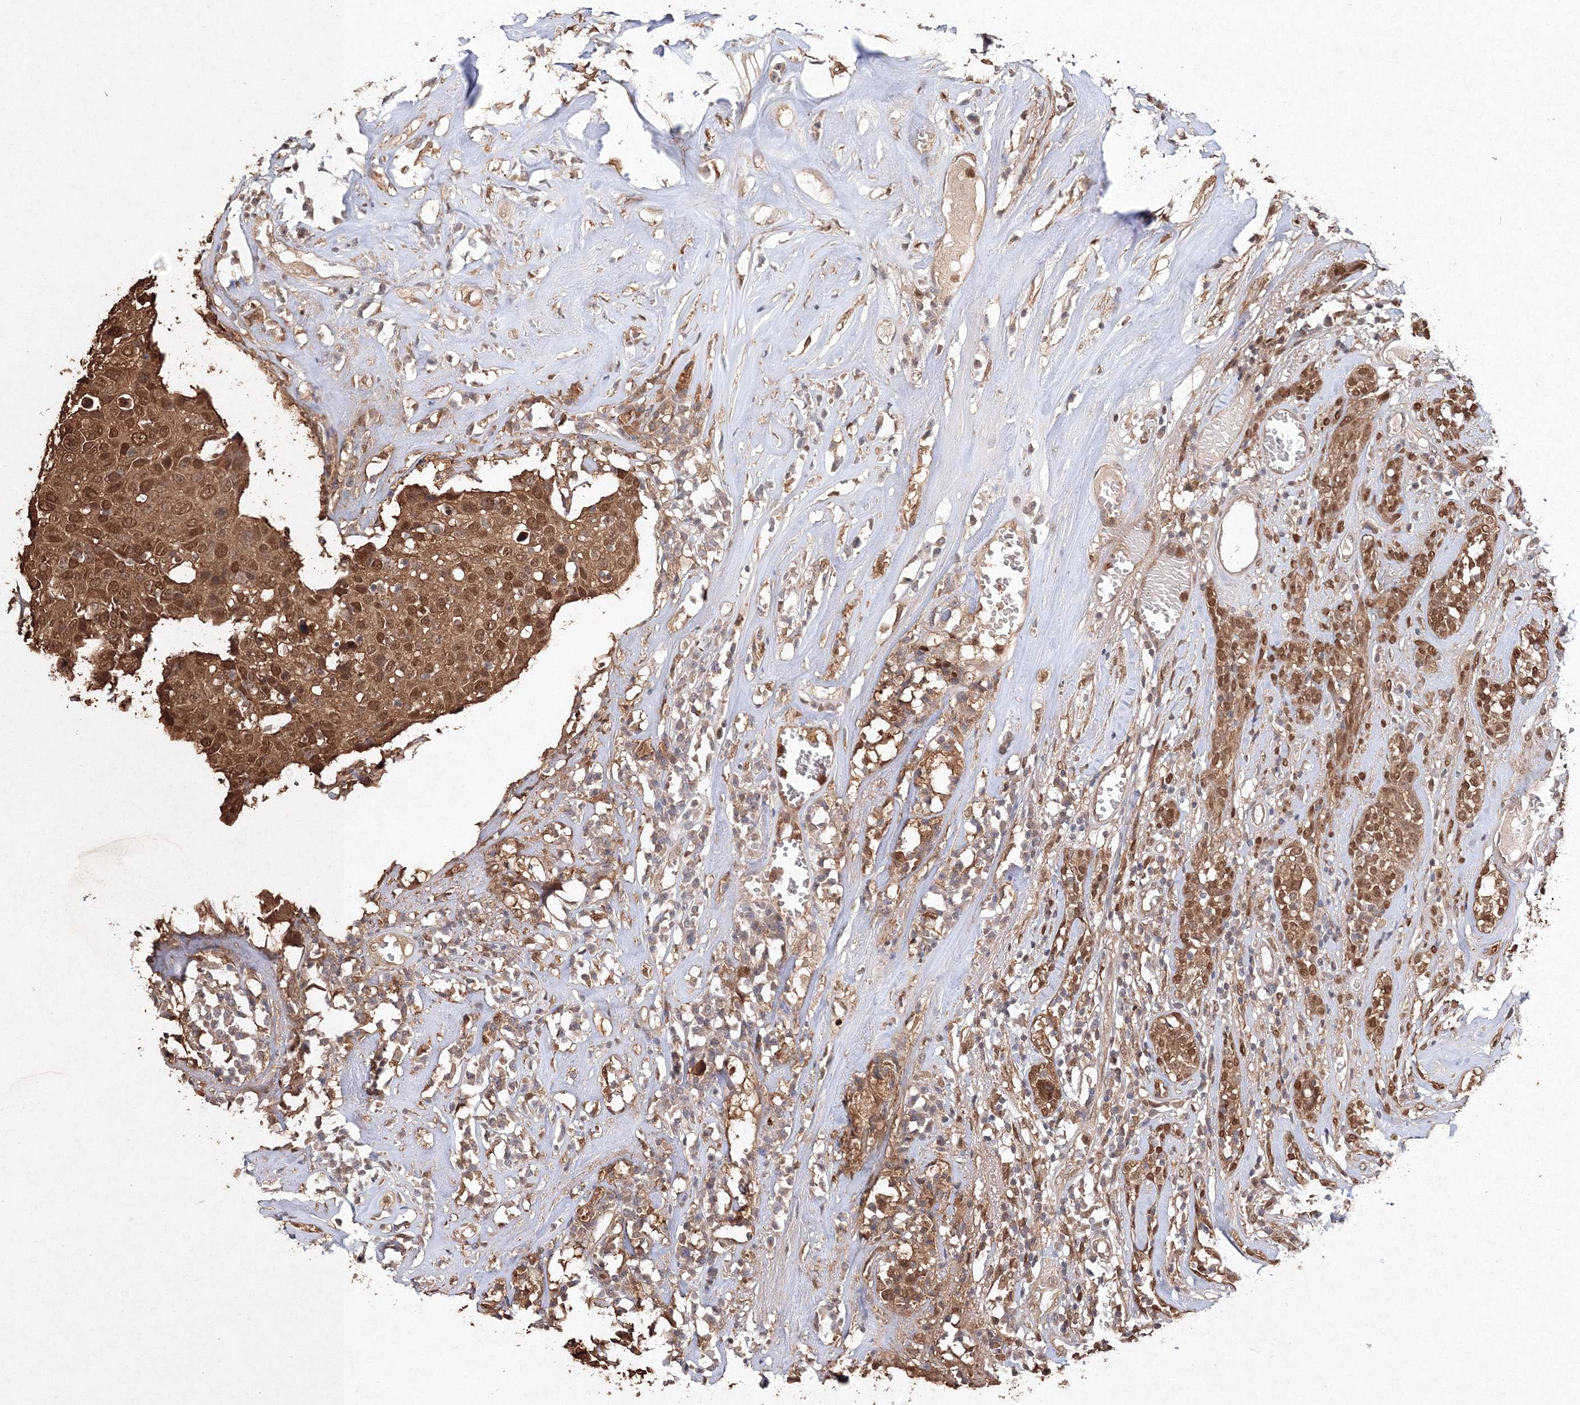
{"staining": {"intensity": "moderate", "quantity": ">75%", "location": "cytoplasmic/membranous,nuclear"}, "tissue": "head and neck cancer", "cell_type": "Tumor cells", "image_type": "cancer", "snomed": [{"axis": "morphology", "description": "Adenocarcinoma, NOS"}, {"axis": "topography", "description": "Salivary gland"}, {"axis": "topography", "description": "Head-Neck"}], "caption": "Head and neck adenocarcinoma tissue exhibits moderate cytoplasmic/membranous and nuclear positivity in about >75% of tumor cells", "gene": "S100A11", "patient": {"sex": "female", "age": 65}}